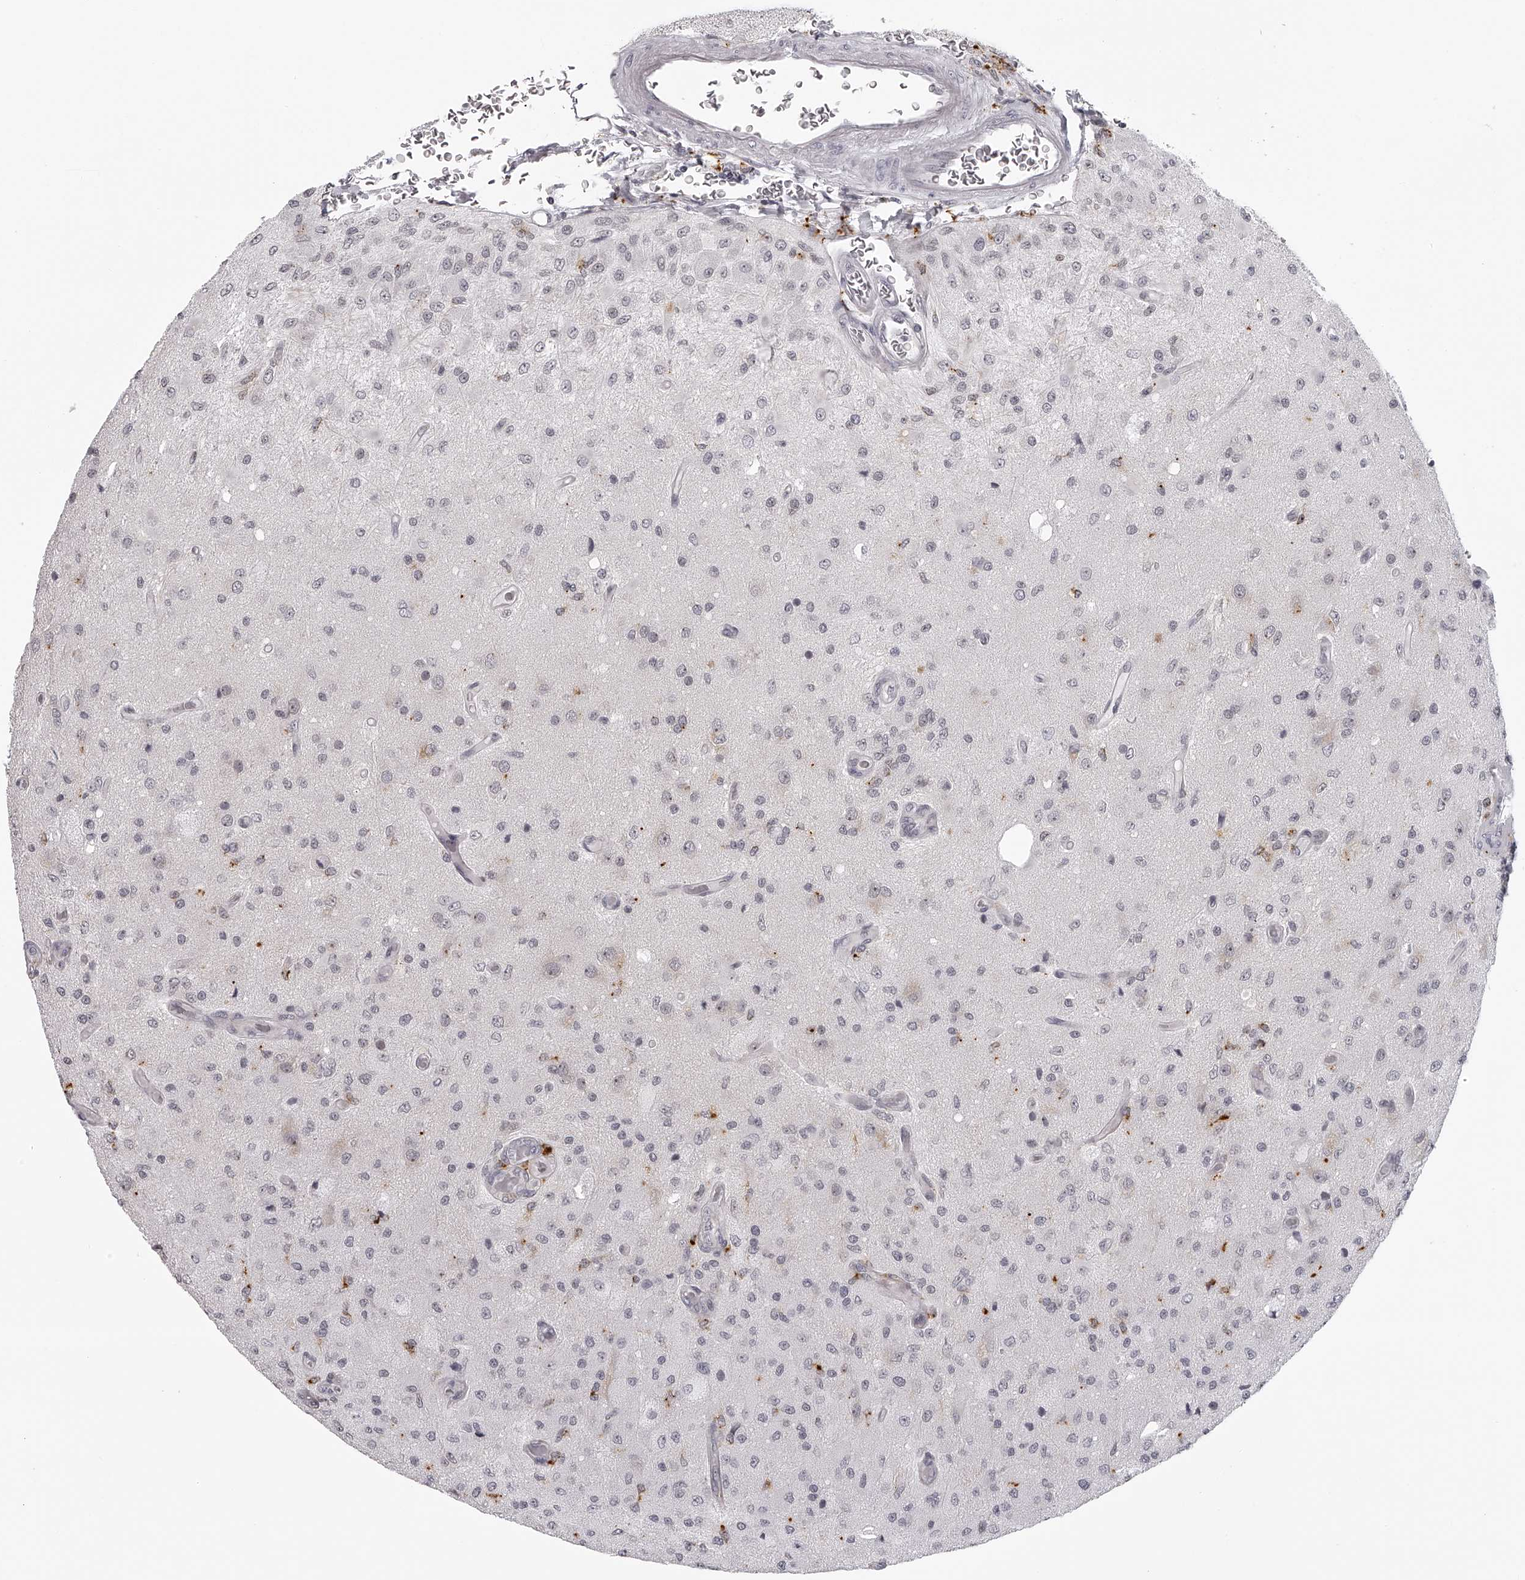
{"staining": {"intensity": "negative", "quantity": "none", "location": "none"}, "tissue": "glioma", "cell_type": "Tumor cells", "image_type": "cancer", "snomed": [{"axis": "morphology", "description": "Normal tissue, NOS"}, {"axis": "morphology", "description": "Glioma, malignant, High grade"}, {"axis": "topography", "description": "Cerebral cortex"}], "caption": "Immunohistochemistry photomicrograph of human glioma stained for a protein (brown), which demonstrates no expression in tumor cells. (Stains: DAB (3,3'-diaminobenzidine) IHC with hematoxylin counter stain, Microscopy: brightfield microscopy at high magnification).", "gene": "RNF220", "patient": {"sex": "male", "age": 77}}